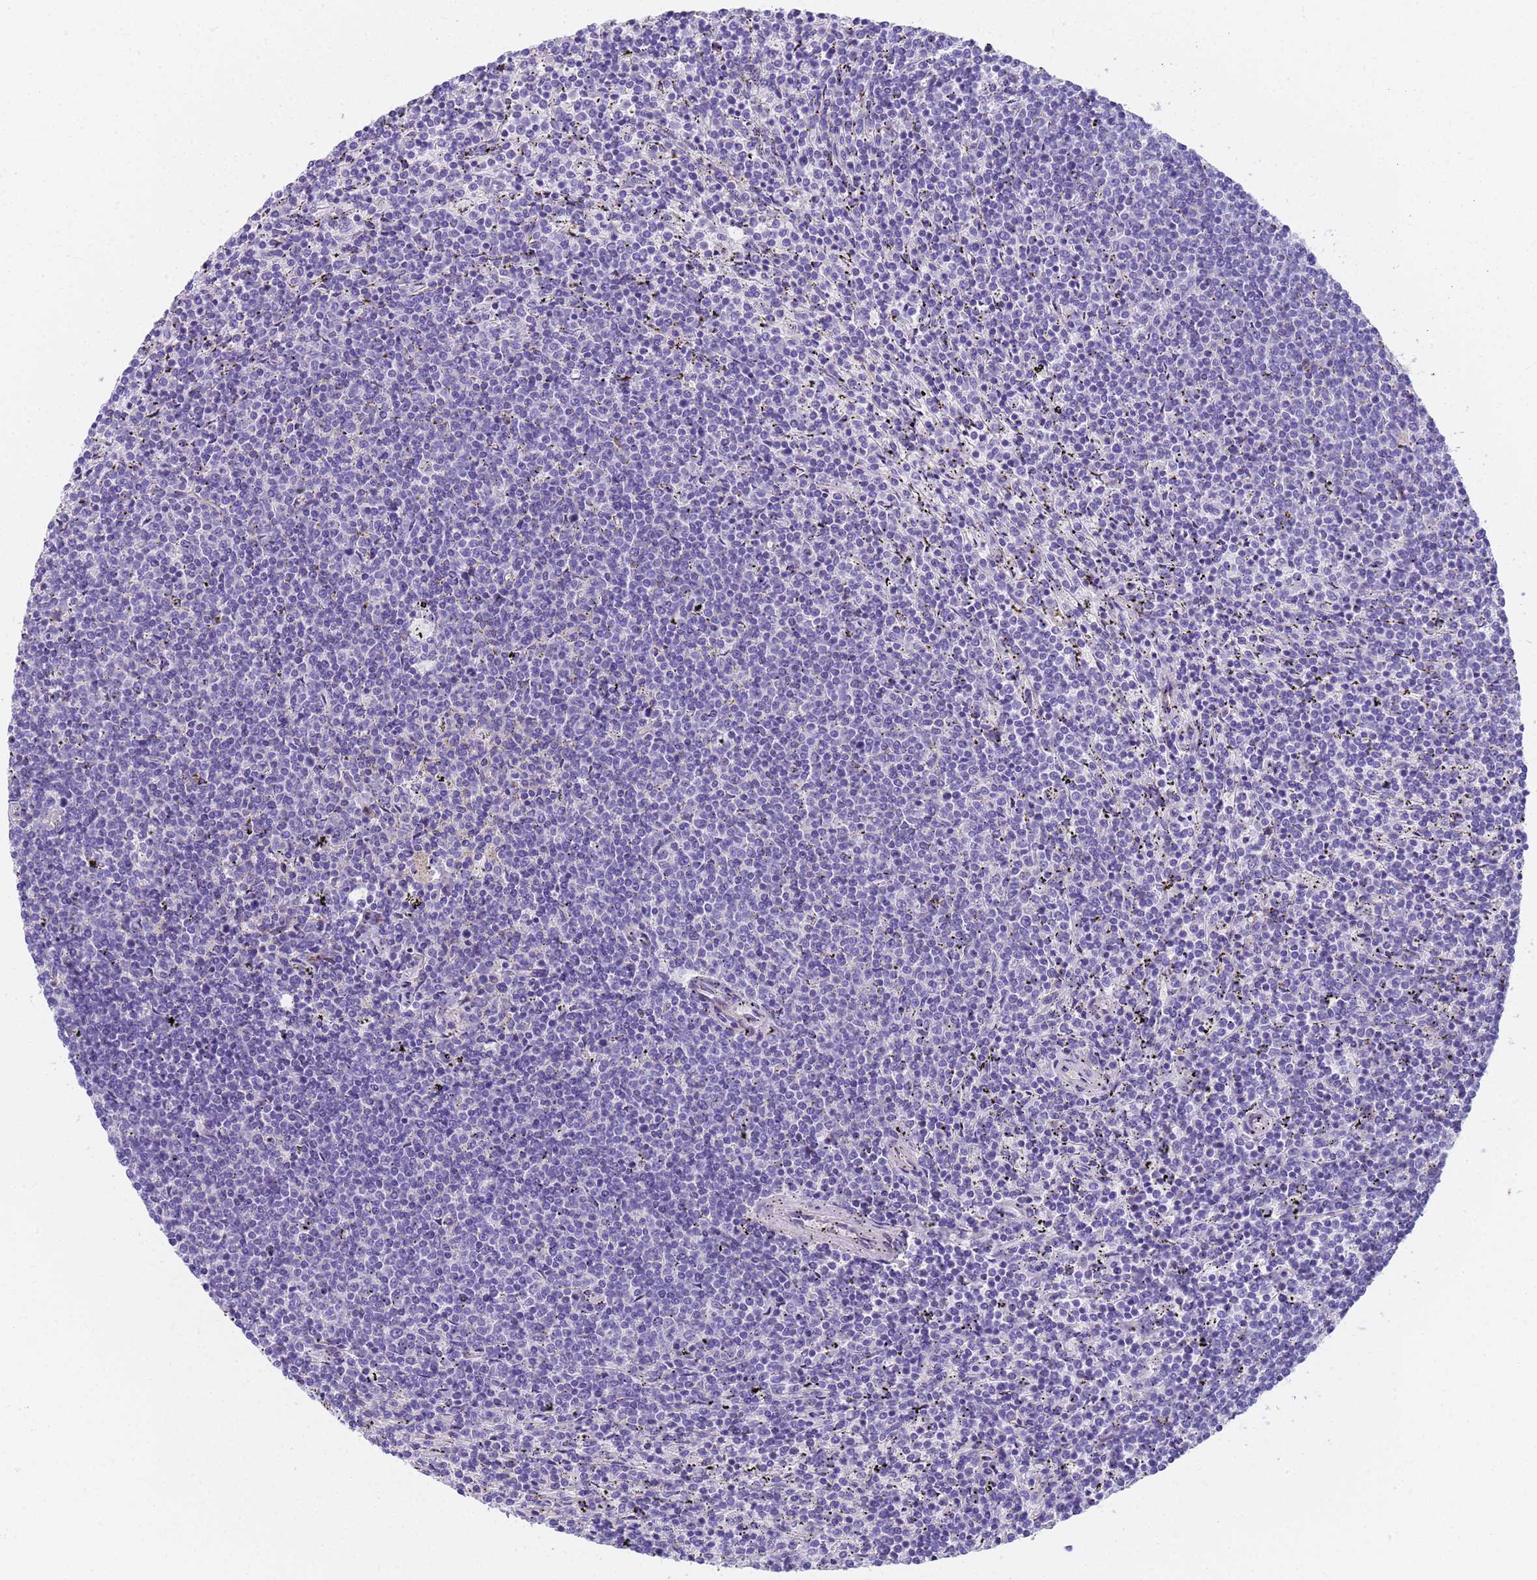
{"staining": {"intensity": "negative", "quantity": "none", "location": "none"}, "tissue": "lymphoma", "cell_type": "Tumor cells", "image_type": "cancer", "snomed": [{"axis": "morphology", "description": "Malignant lymphoma, non-Hodgkin's type, Low grade"}, {"axis": "topography", "description": "Spleen"}], "caption": "An IHC histopathology image of lymphoma is shown. There is no staining in tumor cells of lymphoma.", "gene": "MVB12A", "patient": {"sex": "female", "age": 50}}